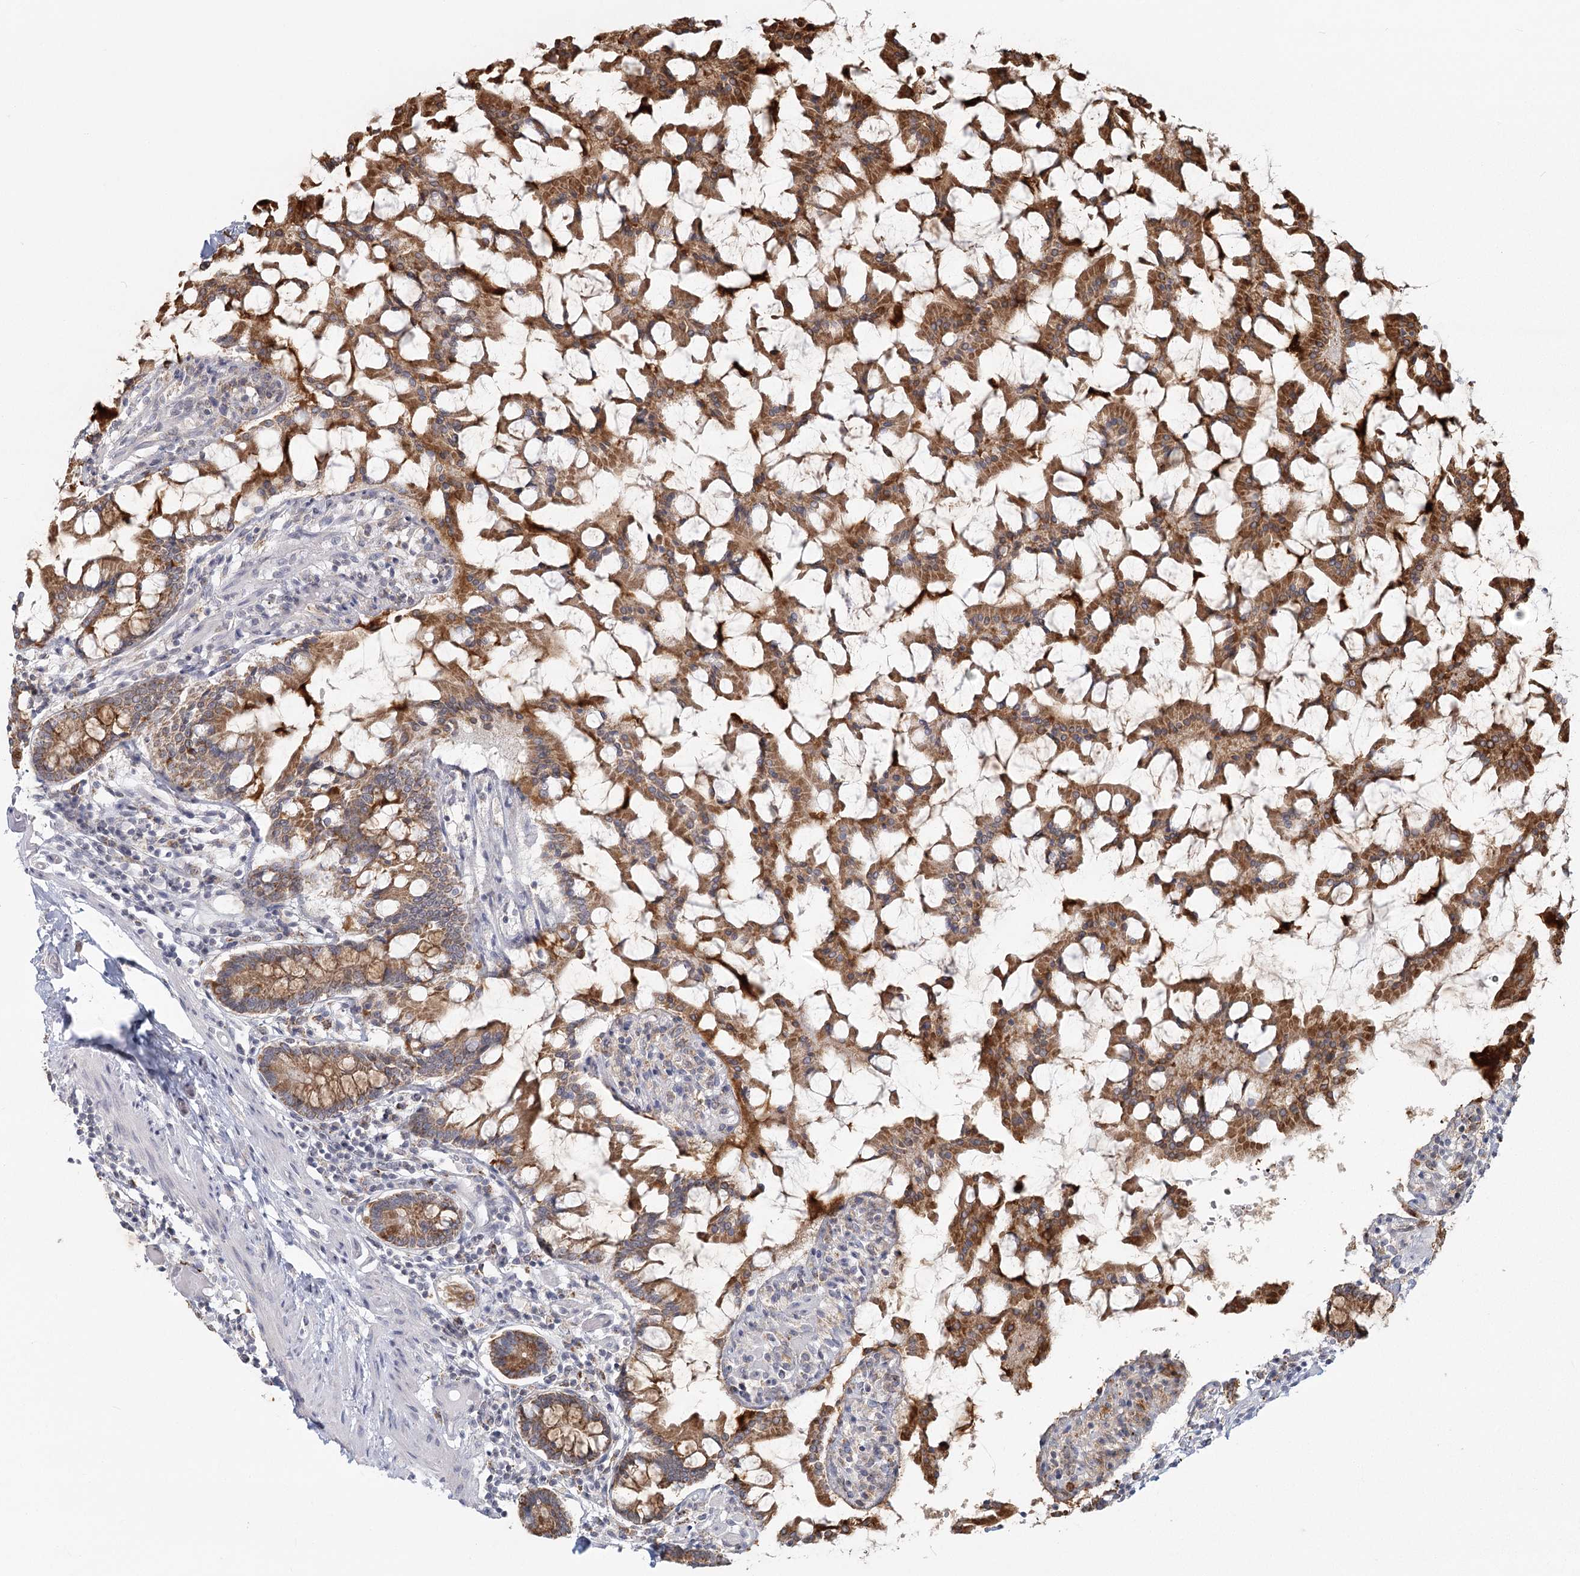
{"staining": {"intensity": "moderate", "quantity": ">75%", "location": "cytoplasmic/membranous"}, "tissue": "small intestine", "cell_type": "Glandular cells", "image_type": "normal", "snomed": [{"axis": "morphology", "description": "Normal tissue, NOS"}, {"axis": "topography", "description": "Small intestine"}], "caption": "Protein staining demonstrates moderate cytoplasmic/membranous positivity in about >75% of glandular cells in normal small intestine.", "gene": "LACTB", "patient": {"sex": "male", "age": 41}}